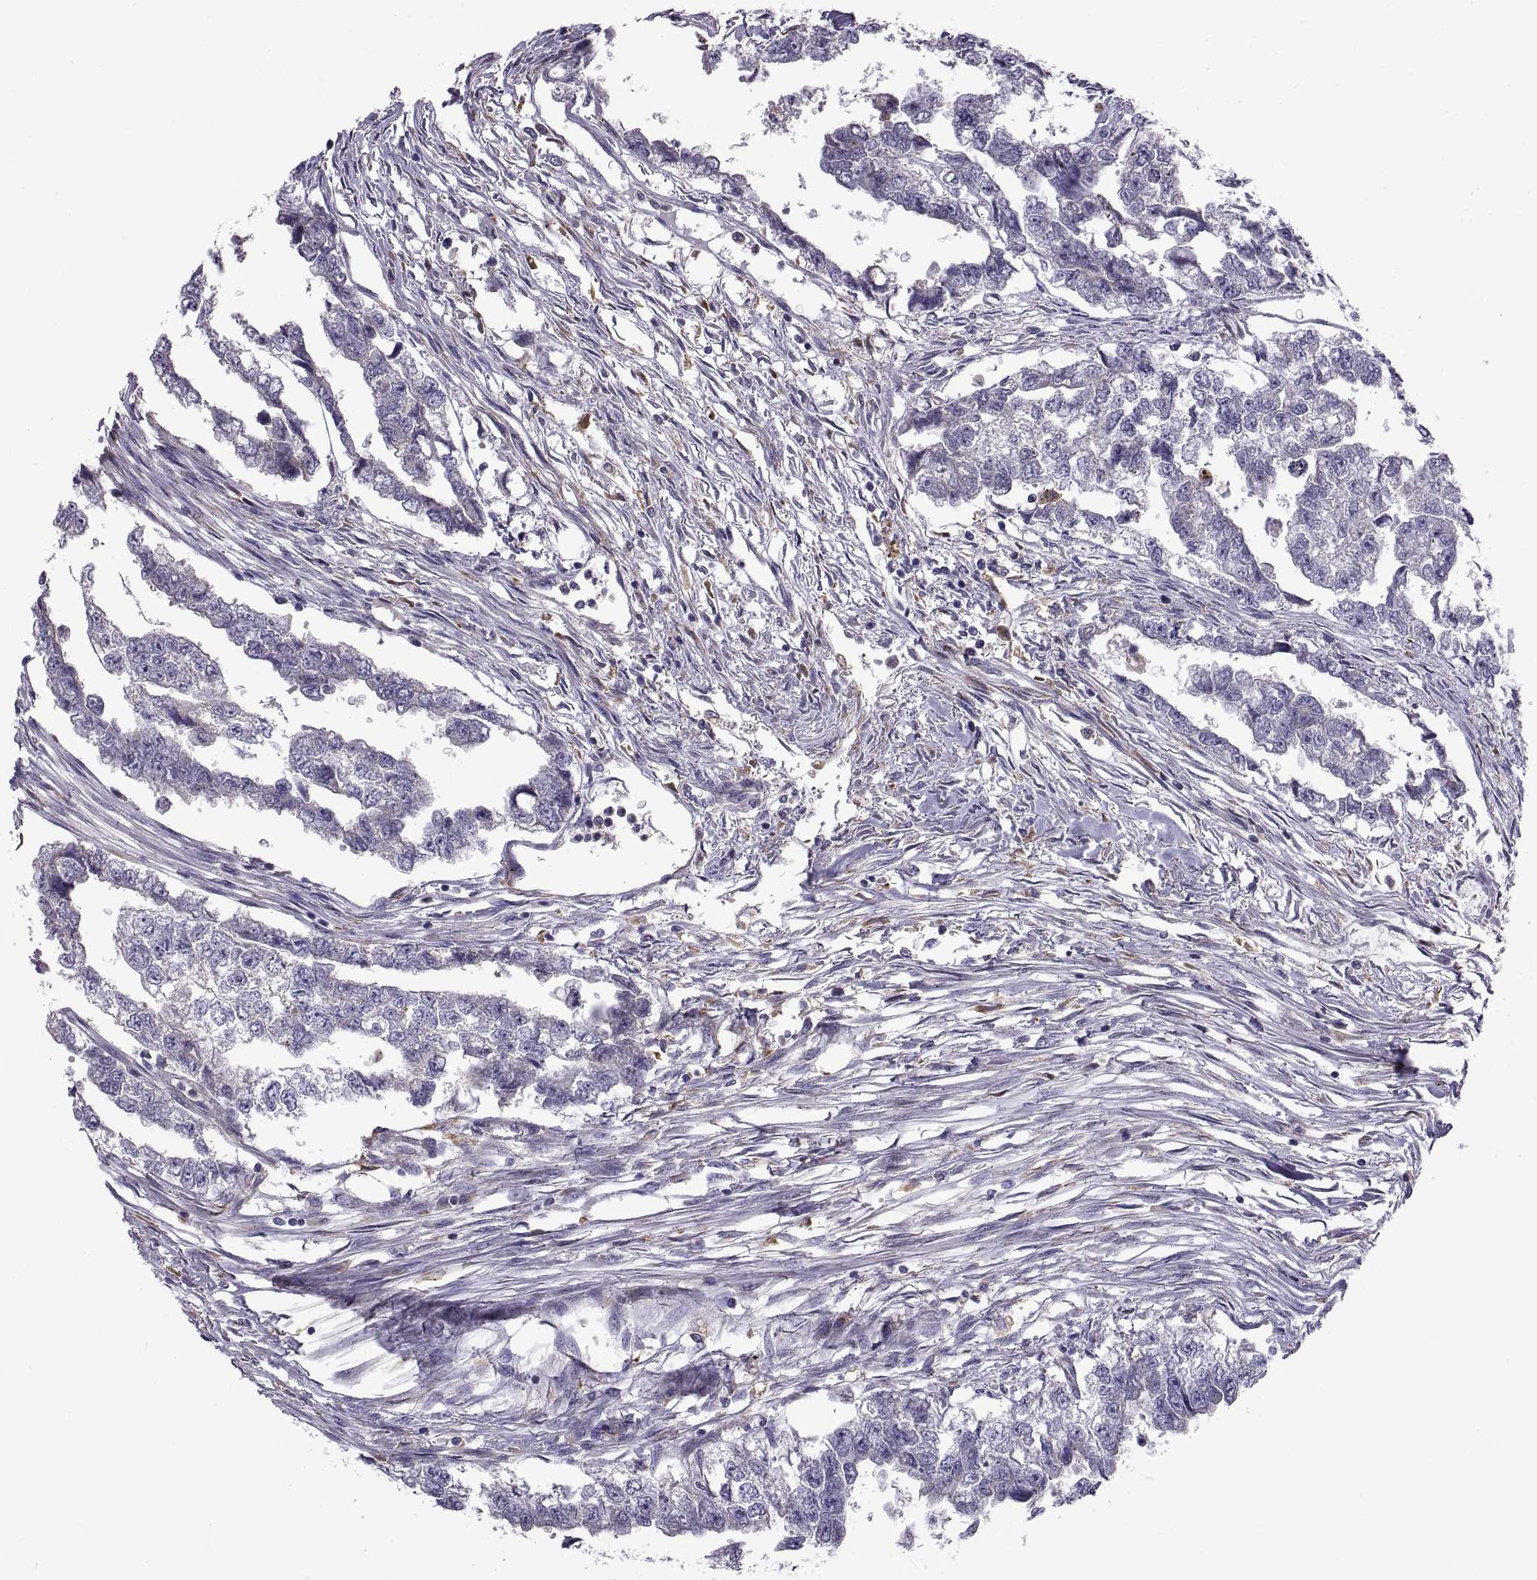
{"staining": {"intensity": "negative", "quantity": "none", "location": "none"}, "tissue": "testis cancer", "cell_type": "Tumor cells", "image_type": "cancer", "snomed": [{"axis": "morphology", "description": "Carcinoma, Embryonal, NOS"}, {"axis": "morphology", "description": "Teratoma, malignant, NOS"}, {"axis": "topography", "description": "Testis"}], "caption": "Tumor cells show no significant expression in testis embryonal carcinoma.", "gene": "ARSL", "patient": {"sex": "male", "age": 44}}